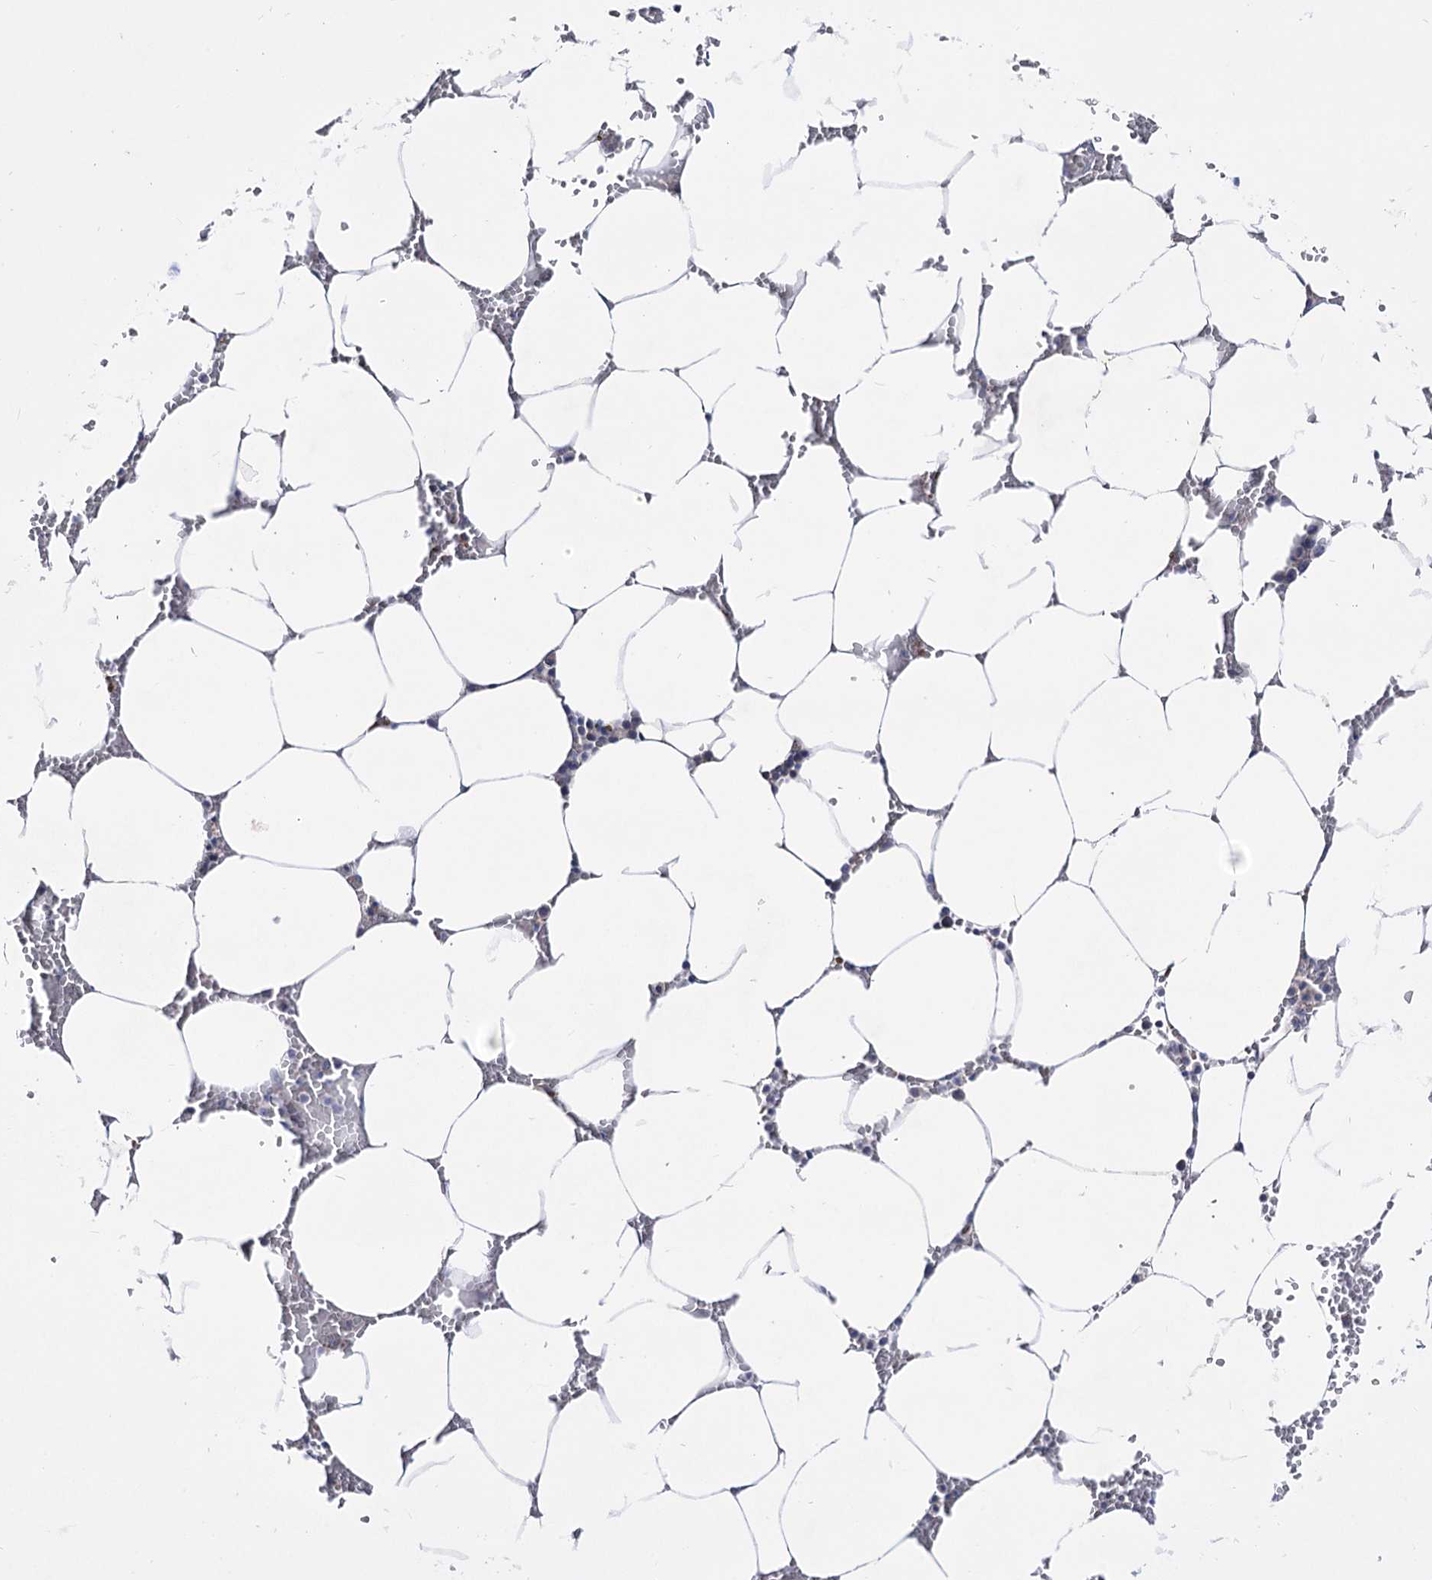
{"staining": {"intensity": "negative", "quantity": "none", "location": "none"}, "tissue": "bone marrow", "cell_type": "Hematopoietic cells", "image_type": "normal", "snomed": [{"axis": "morphology", "description": "Normal tissue, NOS"}, {"axis": "topography", "description": "Bone marrow"}], "caption": "IHC histopathology image of normal bone marrow: human bone marrow stained with DAB shows no significant protein positivity in hematopoietic cells.", "gene": "OSBPL5", "patient": {"sex": "male", "age": 70}}